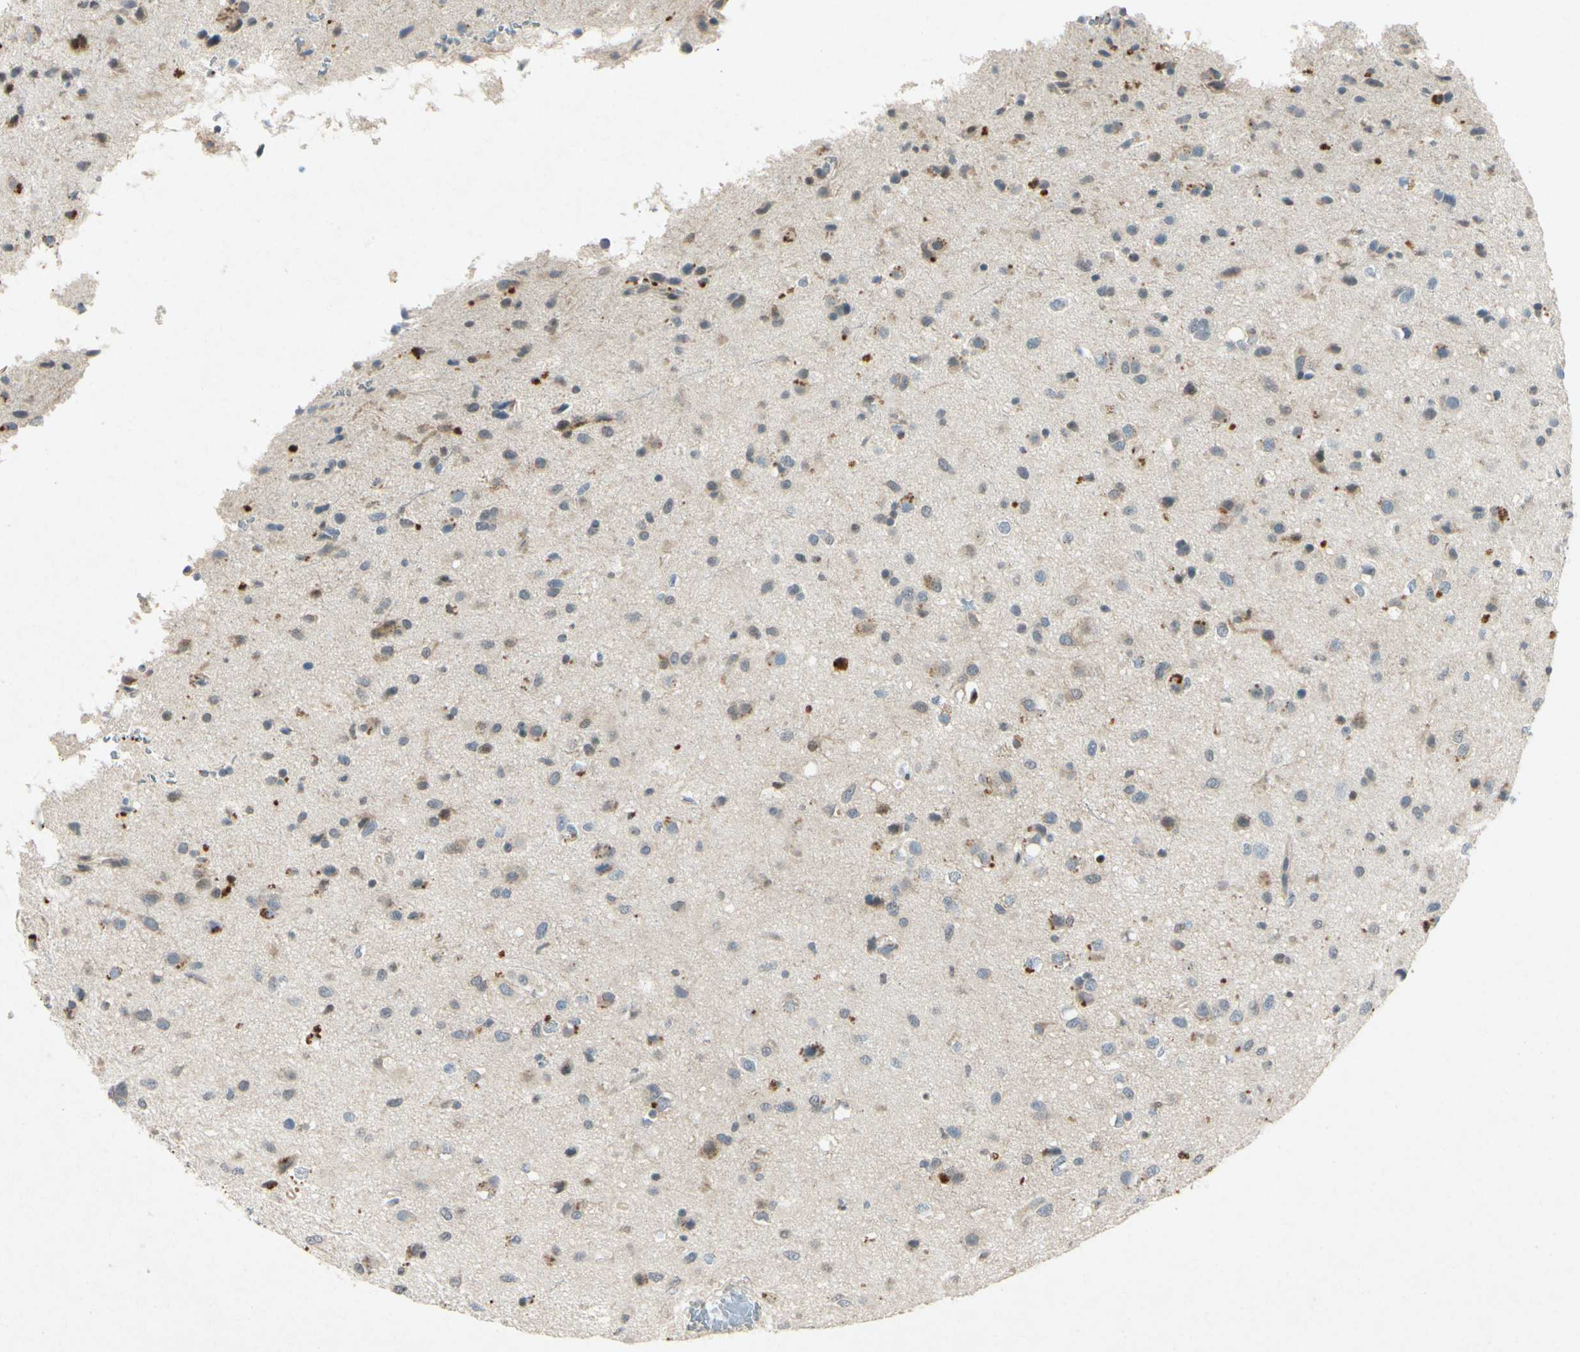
{"staining": {"intensity": "weak", "quantity": "25%-75%", "location": "cytoplasmic/membranous"}, "tissue": "glioma", "cell_type": "Tumor cells", "image_type": "cancer", "snomed": [{"axis": "morphology", "description": "Glioma, malignant, Low grade"}, {"axis": "topography", "description": "Brain"}], "caption": "Human malignant glioma (low-grade) stained for a protein (brown) reveals weak cytoplasmic/membranous positive positivity in about 25%-75% of tumor cells.", "gene": "HSPA1B", "patient": {"sex": "male", "age": 77}}